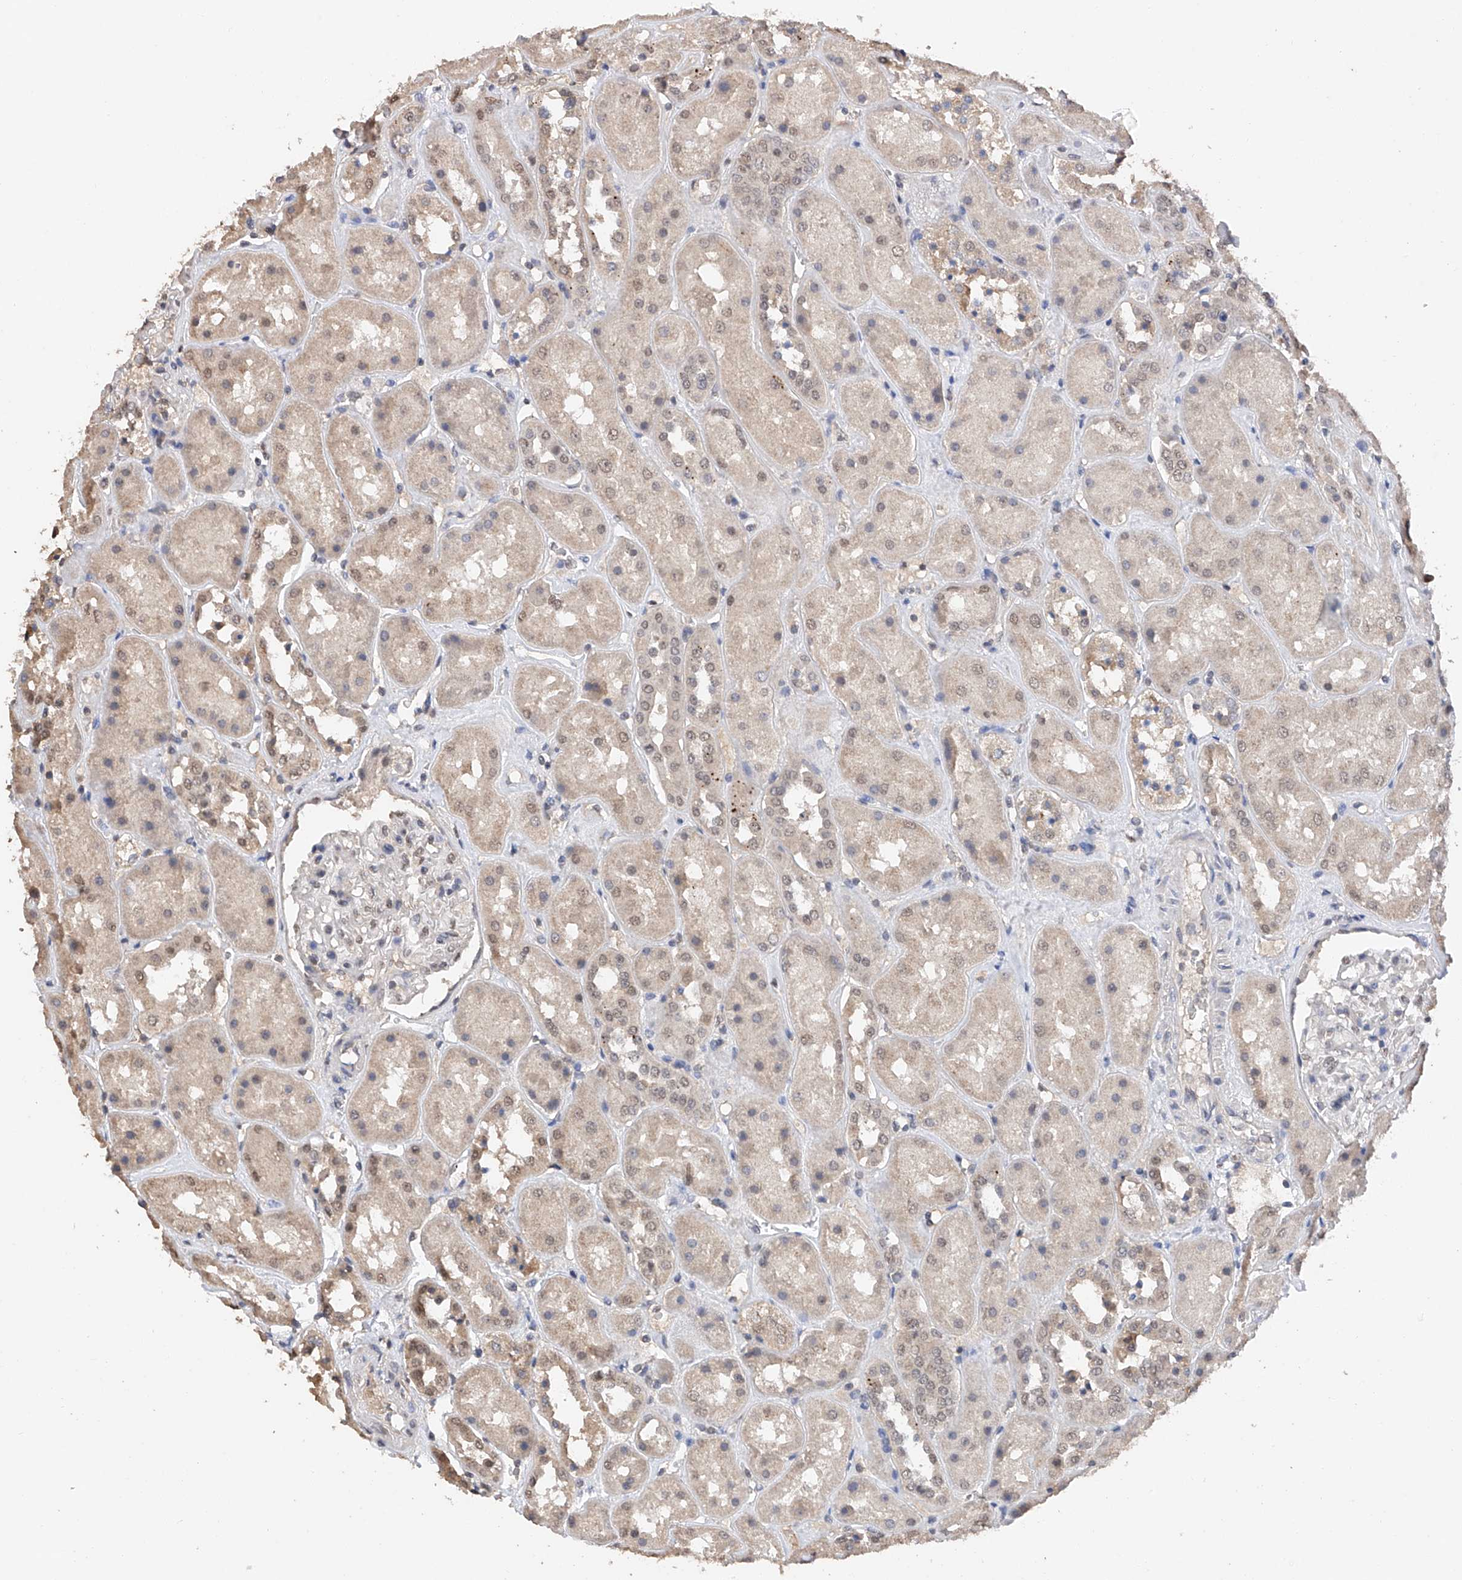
{"staining": {"intensity": "negative", "quantity": "none", "location": "none"}, "tissue": "kidney", "cell_type": "Cells in glomeruli", "image_type": "normal", "snomed": [{"axis": "morphology", "description": "Normal tissue, NOS"}, {"axis": "topography", "description": "Kidney"}], "caption": "Cells in glomeruli are negative for protein expression in unremarkable human kidney. (DAB IHC visualized using brightfield microscopy, high magnification).", "gene": "DMAP1", "patient": {"sex": "male", "age": 70}}